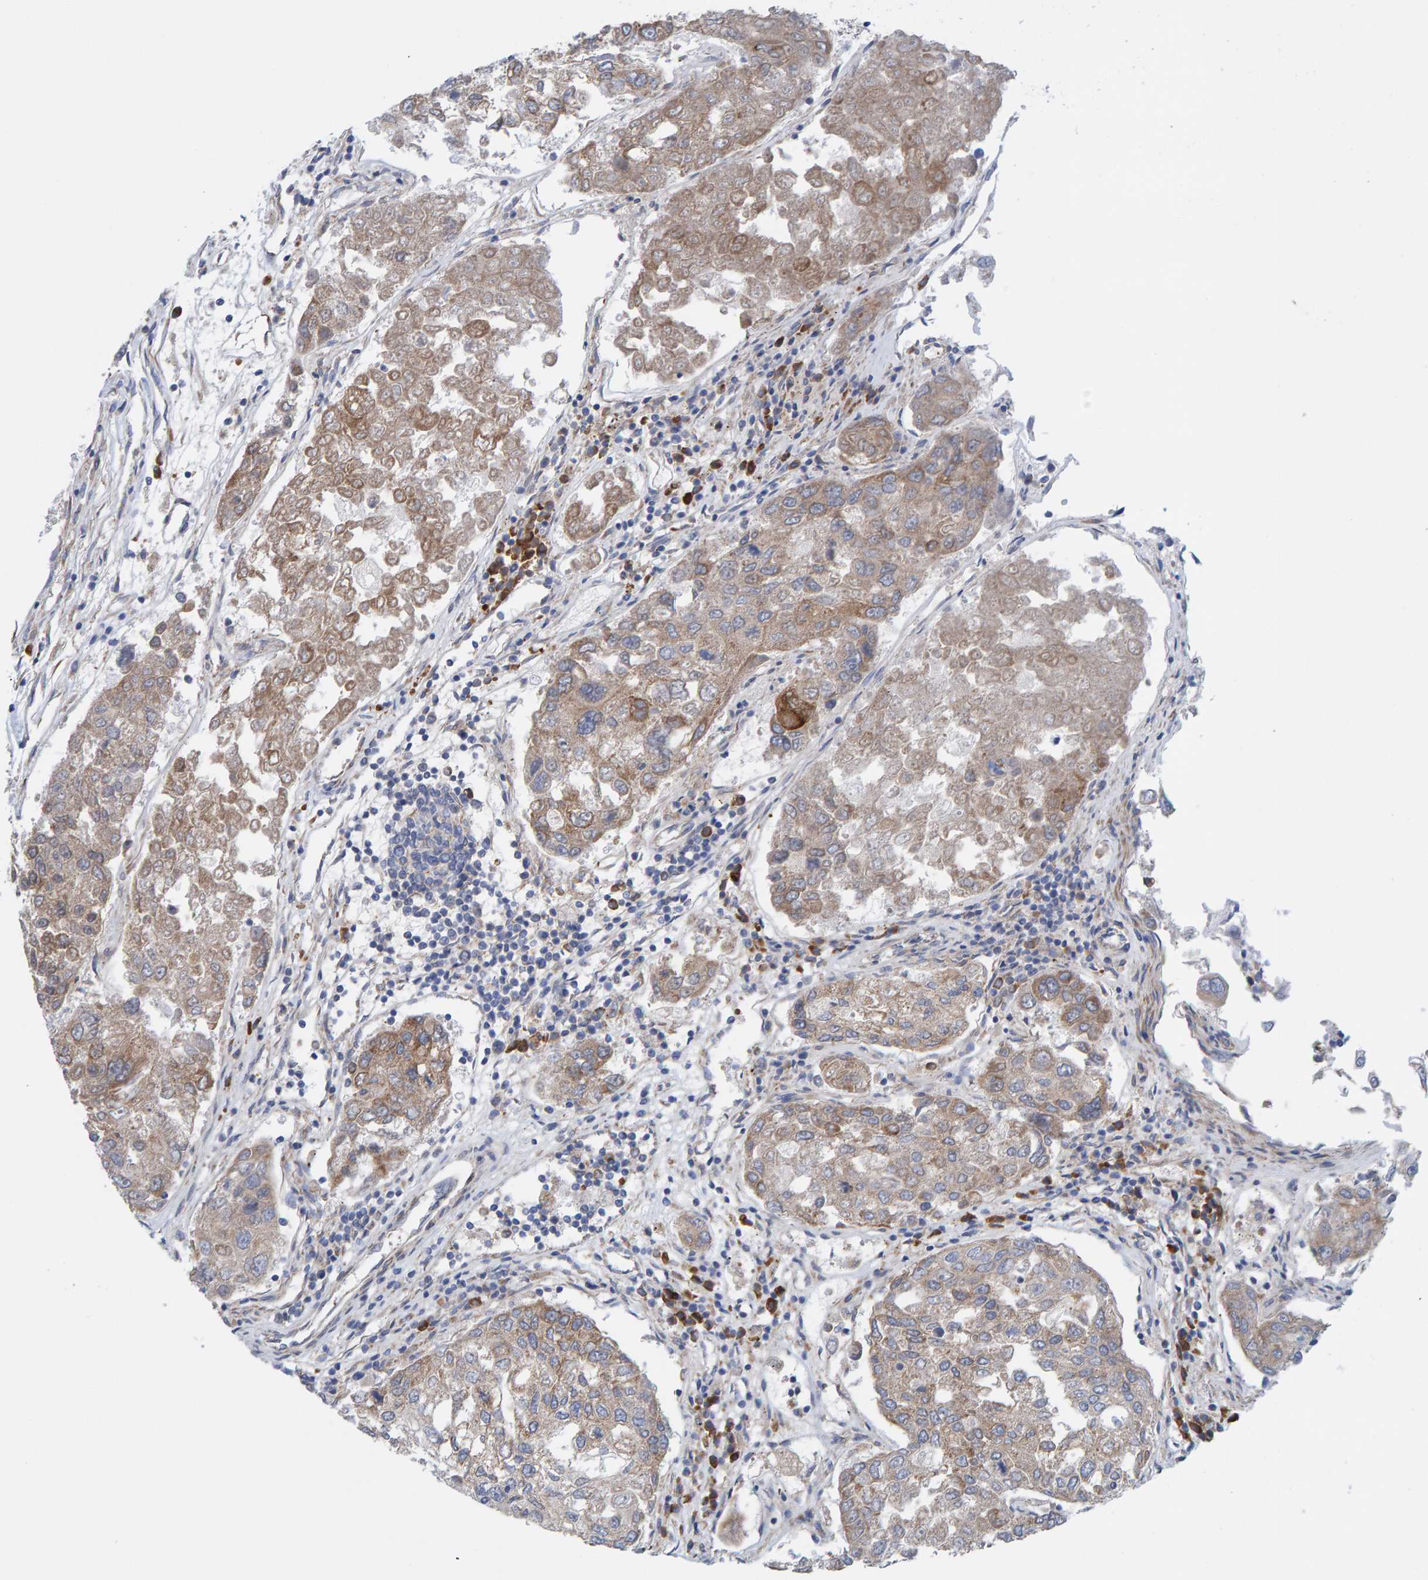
{"staining": {"intensity": "weak", "quantity": ">75%", "location": "cytoplasmic/membranous"}, "tissue": "urothelial cancer", "cell_type": "Tumor cells", "image_type": "cancer", "snomed": [{"axis": "morphology", "description": "Urothelial carcinoma, High grade"}, {"axis": "topography", "description": "Lymph node"}, {"axis": "topography", "description": "Urinary bladder"}], "caption": "The photomicrograph shows a brown stain indicating the presence of a protein in the cytoplasmic/membranous of tumor cells in urothelial cancer.", "gene": "CDK5RAP3", "patient": {"sex": "male", "age": 51}}